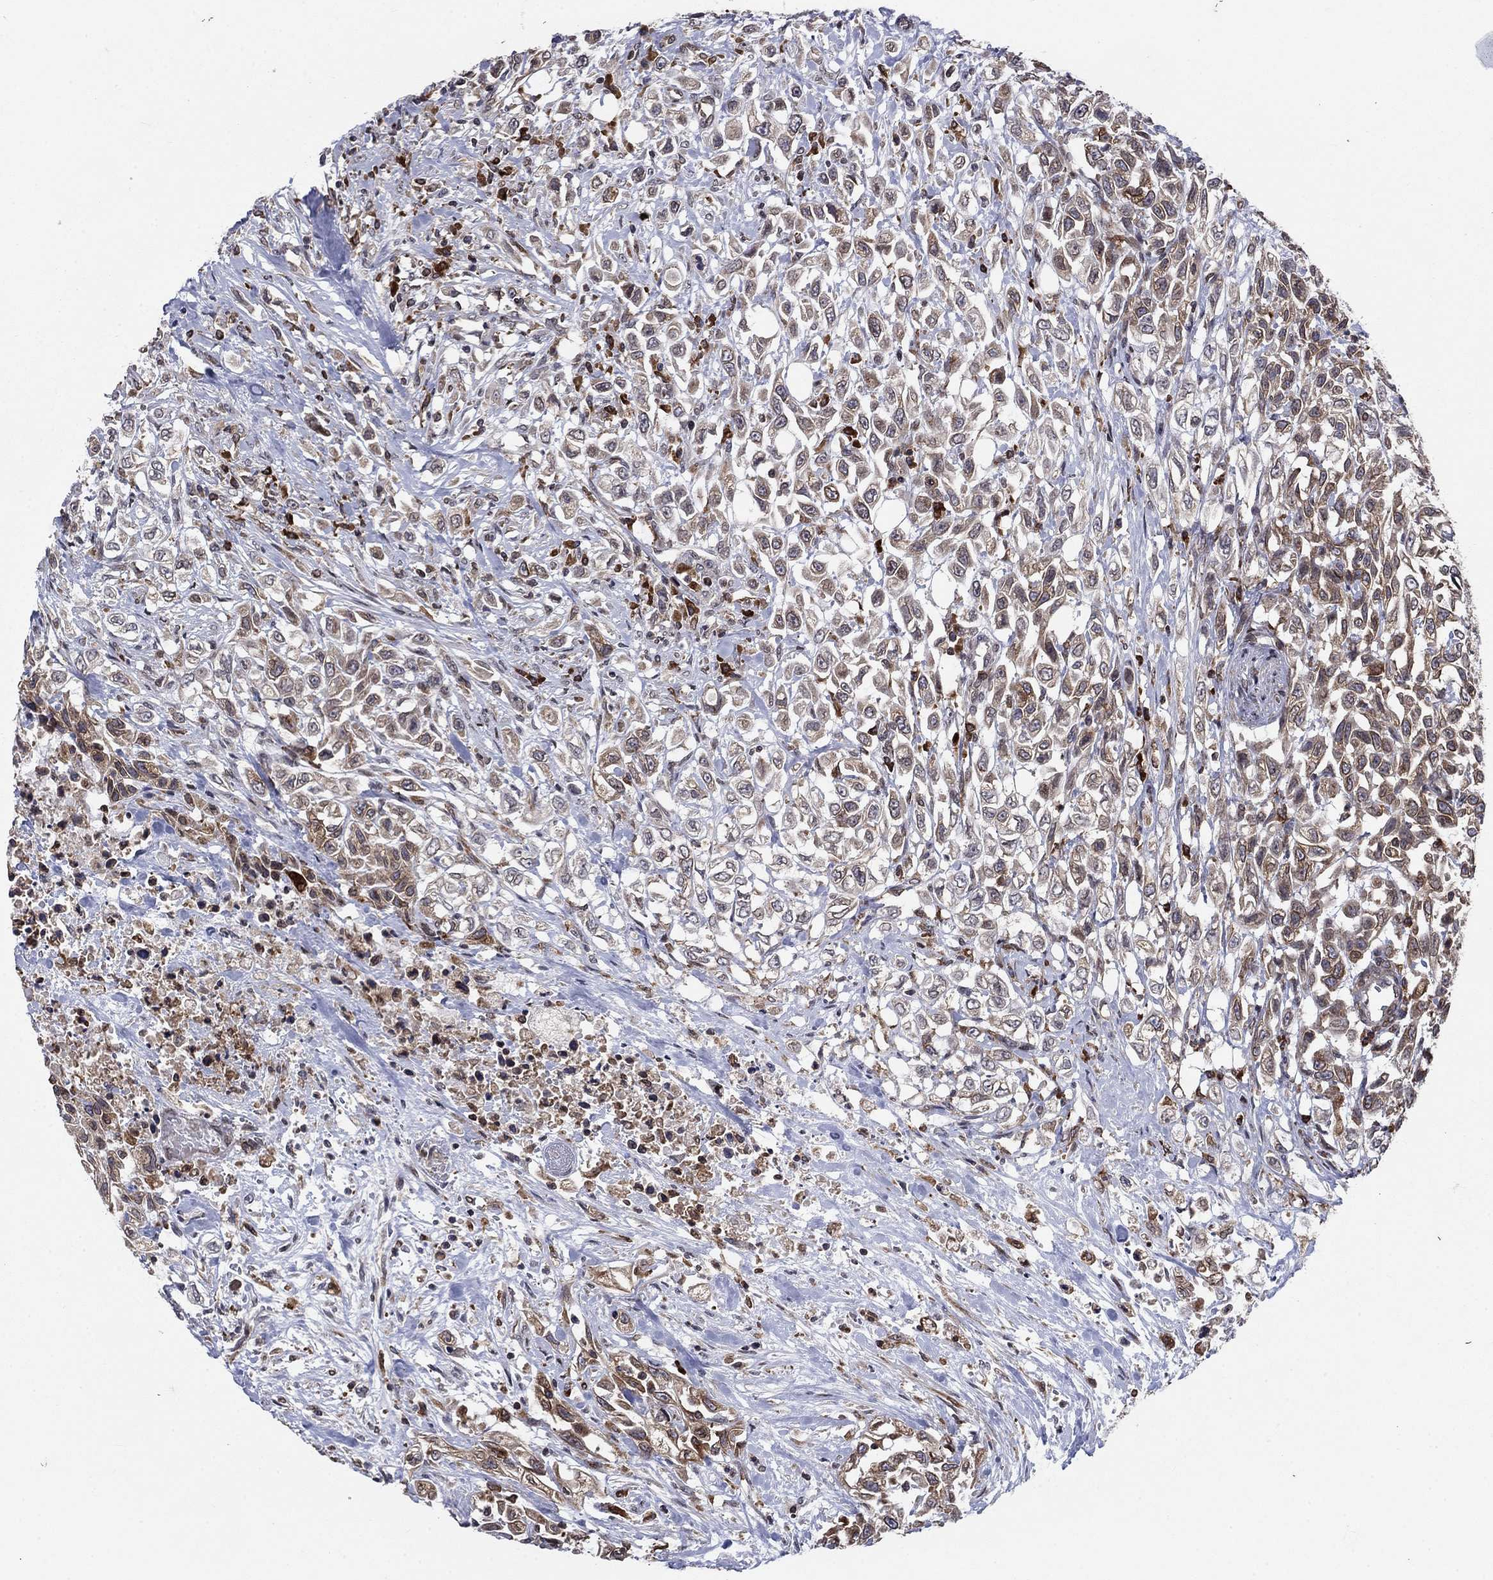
{"staining": {"intensity": "moderate", "quantity": "25%-75%", "location": "cytoplasmic/membranous"}, "tissue": "urothelial cancer", "cell_type": "Tumor cells", "image_type": "cancer", "snomed": [{"axis": "morphology", "description": "Urothelial carcinoma, High grade"}, {"axis": "topography", "description": "Urinary bladder"}], "caption": "An image of human high-grade urothelial carcinoma stained for a protein demonstrates moderate cytoplasmic/membranous brown staining in tumor cells.", "gene": "DHRS7", "patient": {"sex": "female", "age": 56}}